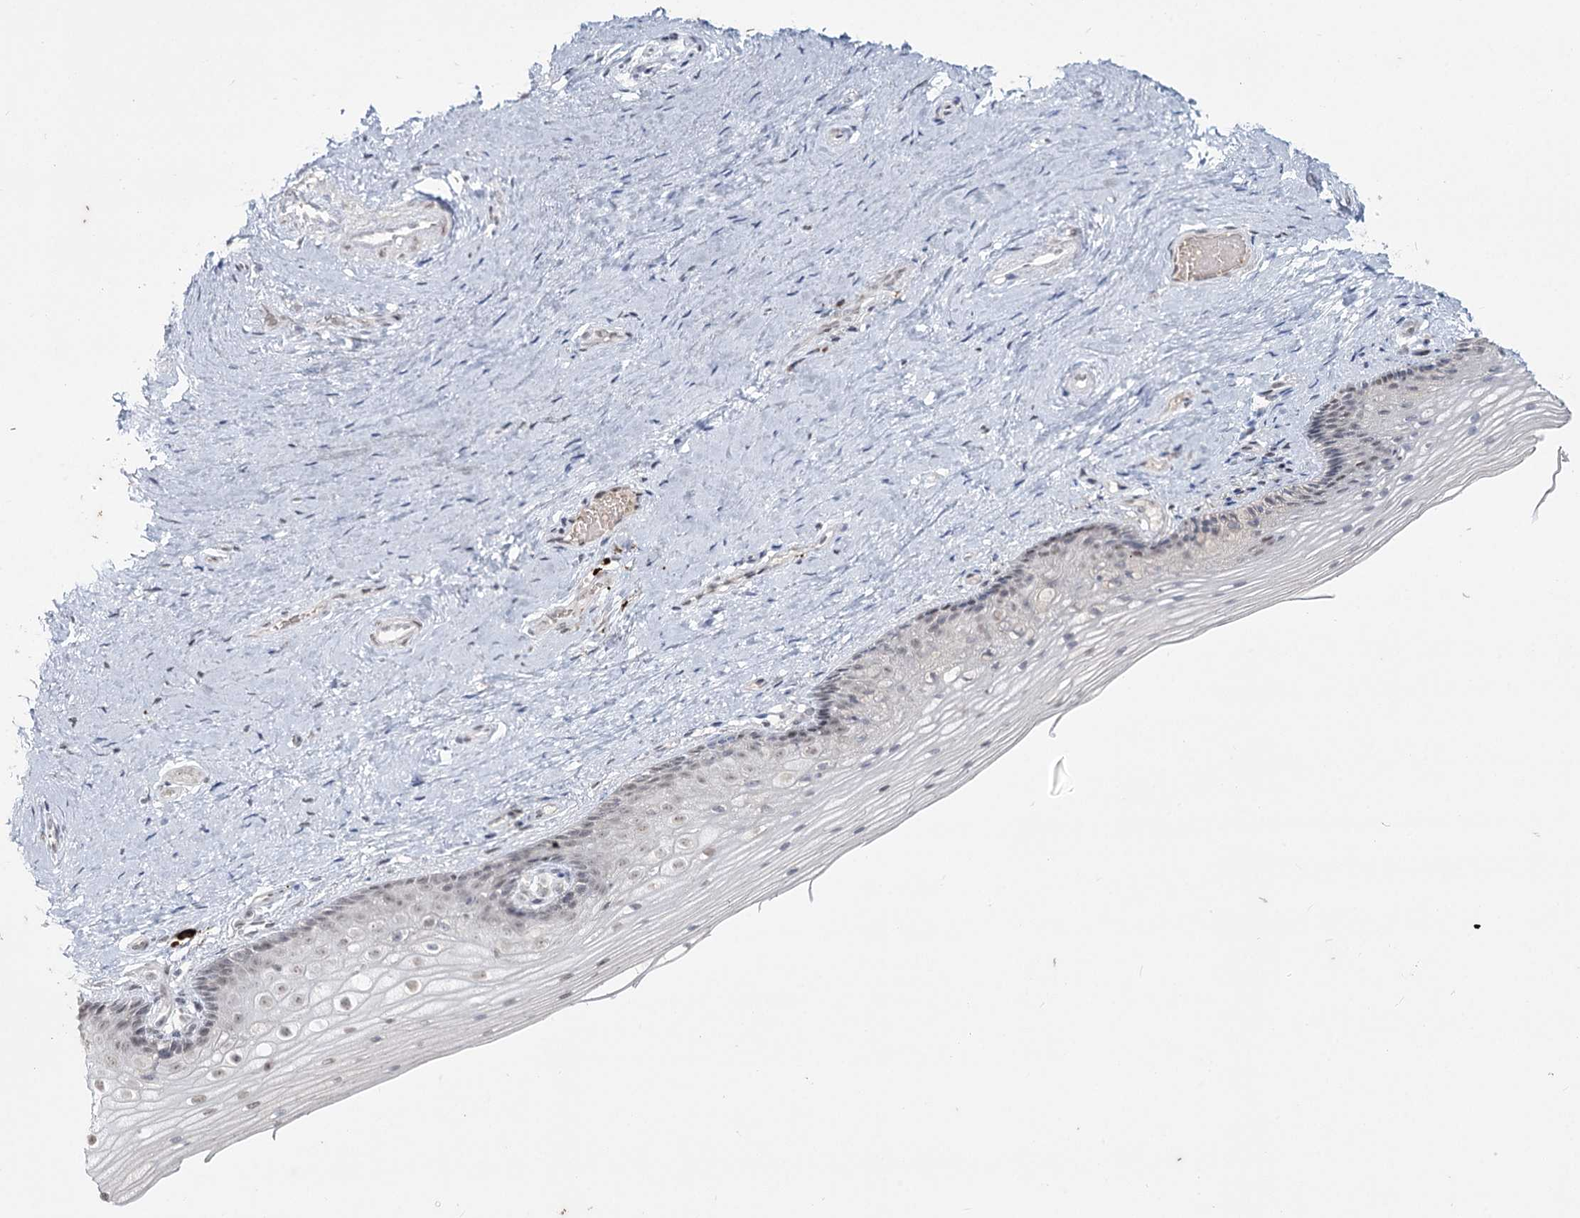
{"staining": {"intensity": "weak", "quantity": "25%-75%", "location": "nuclear"}, "tissue": "vagina", "cell_type": "Squamous epithelial cells", "image_type": "normal", "snomed": [{"axis": "morphology", "description": "Normal tissue, NOS"}, {"axis": "topography", "description": "Vagina"}], "caption": "This is an image of IHC staining of benign vagina, which shows weak staining in the nuclear of squamous epithelial cells.", "gene": "LY6G5C", "patient": {"sex": "female", "age": 46}}